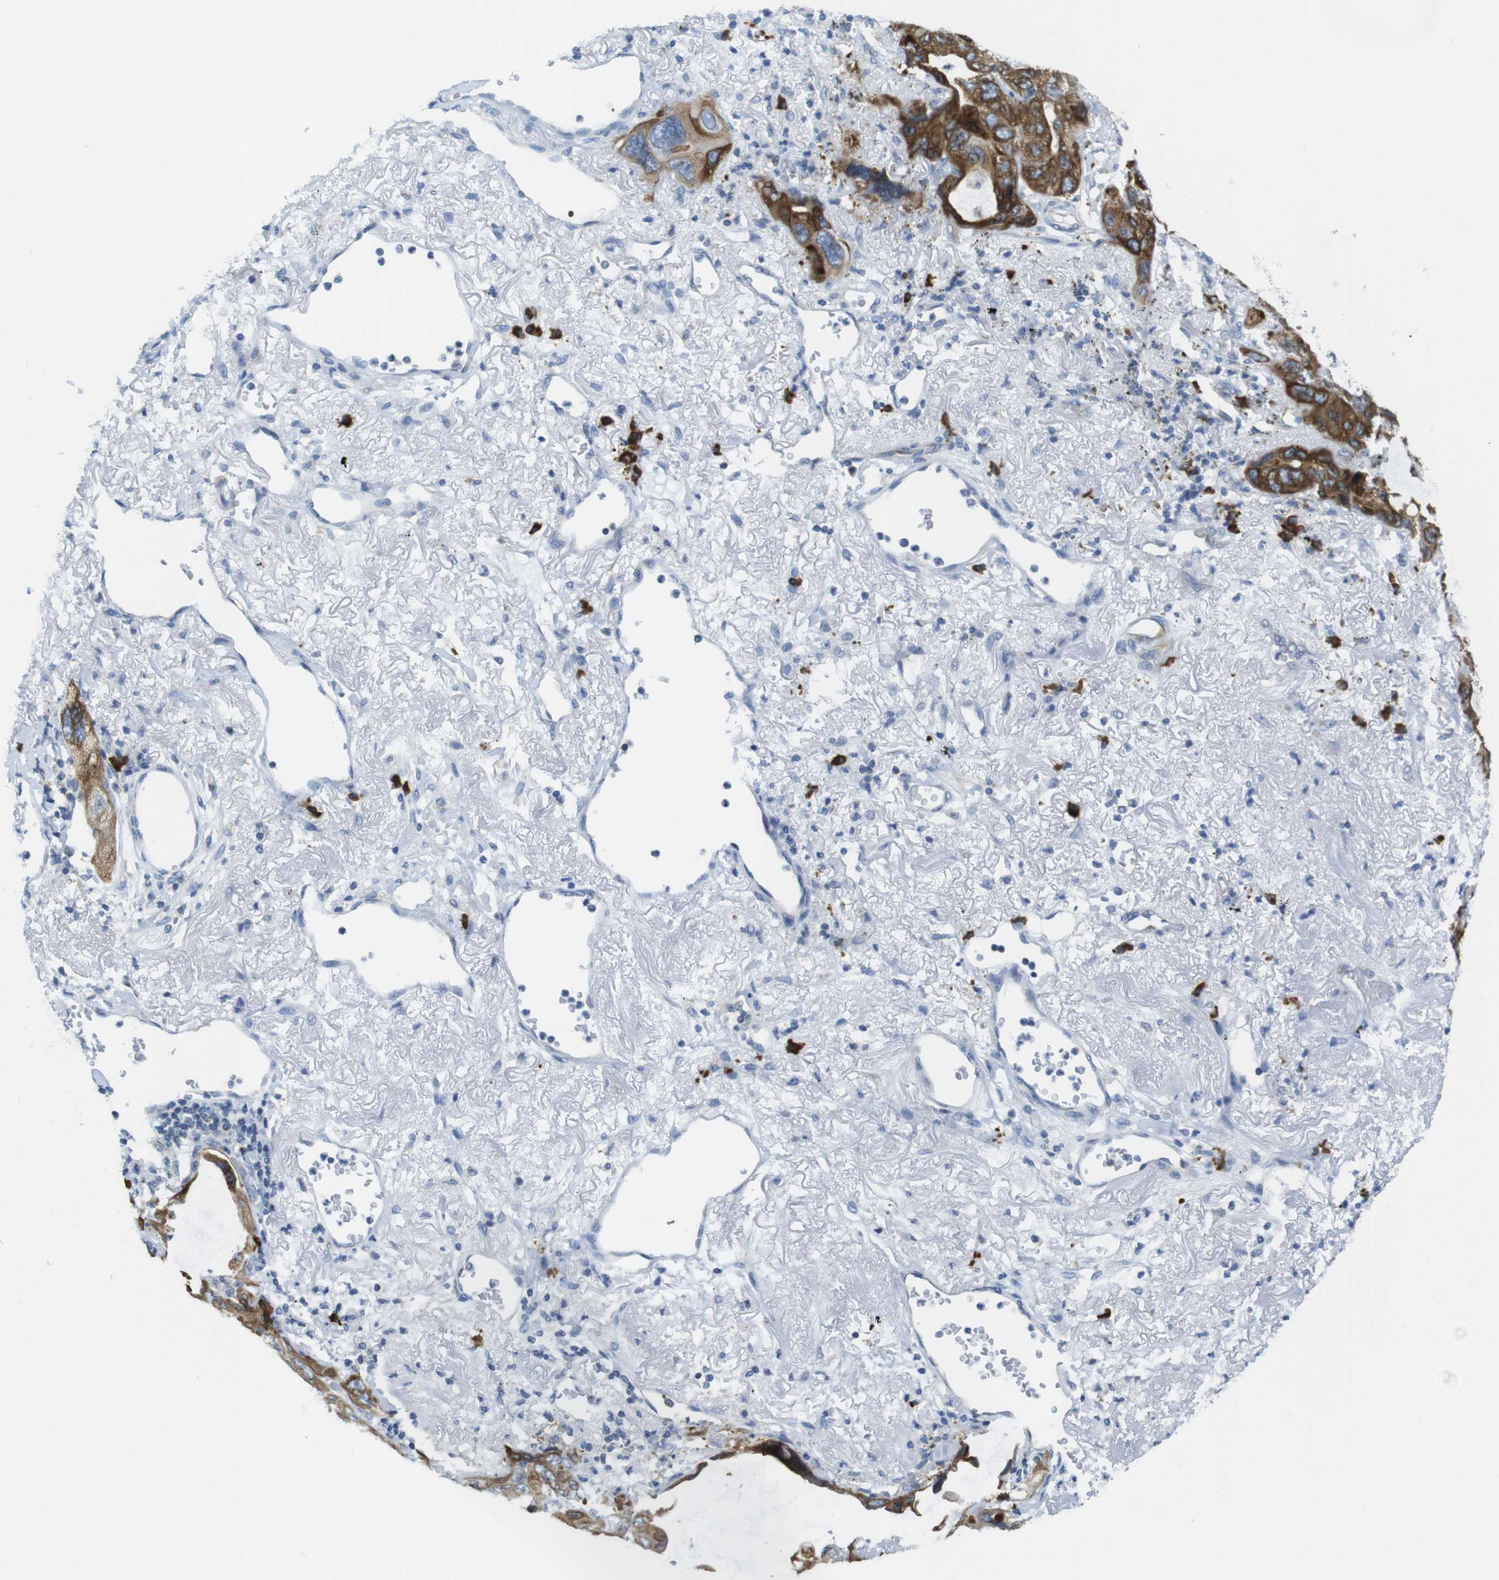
{"staining": {"intensity": "strong", "quantity": ">75%", "location": "cytoplasmic/membranous"}, "tissue": "lung cancer", "cell_type": "Tumor cells", "image_type": "cancer", "snomed": [{"axis": "morphology", "description": "Squamous cell carcinoma, NOS"}, {"axis": "topography", "description": "Lung"}], "caption": "Lung squamous cell carcinoma stained for a protein reveals strong cytoplasmic/membranous positivity in tumor cells. Immunohistochemistry (ihc) stains the protein in brown and the nuclei are stained blue.", "gene": "CLPTM1L", "patient": {"sex": "female", "age": 73}}